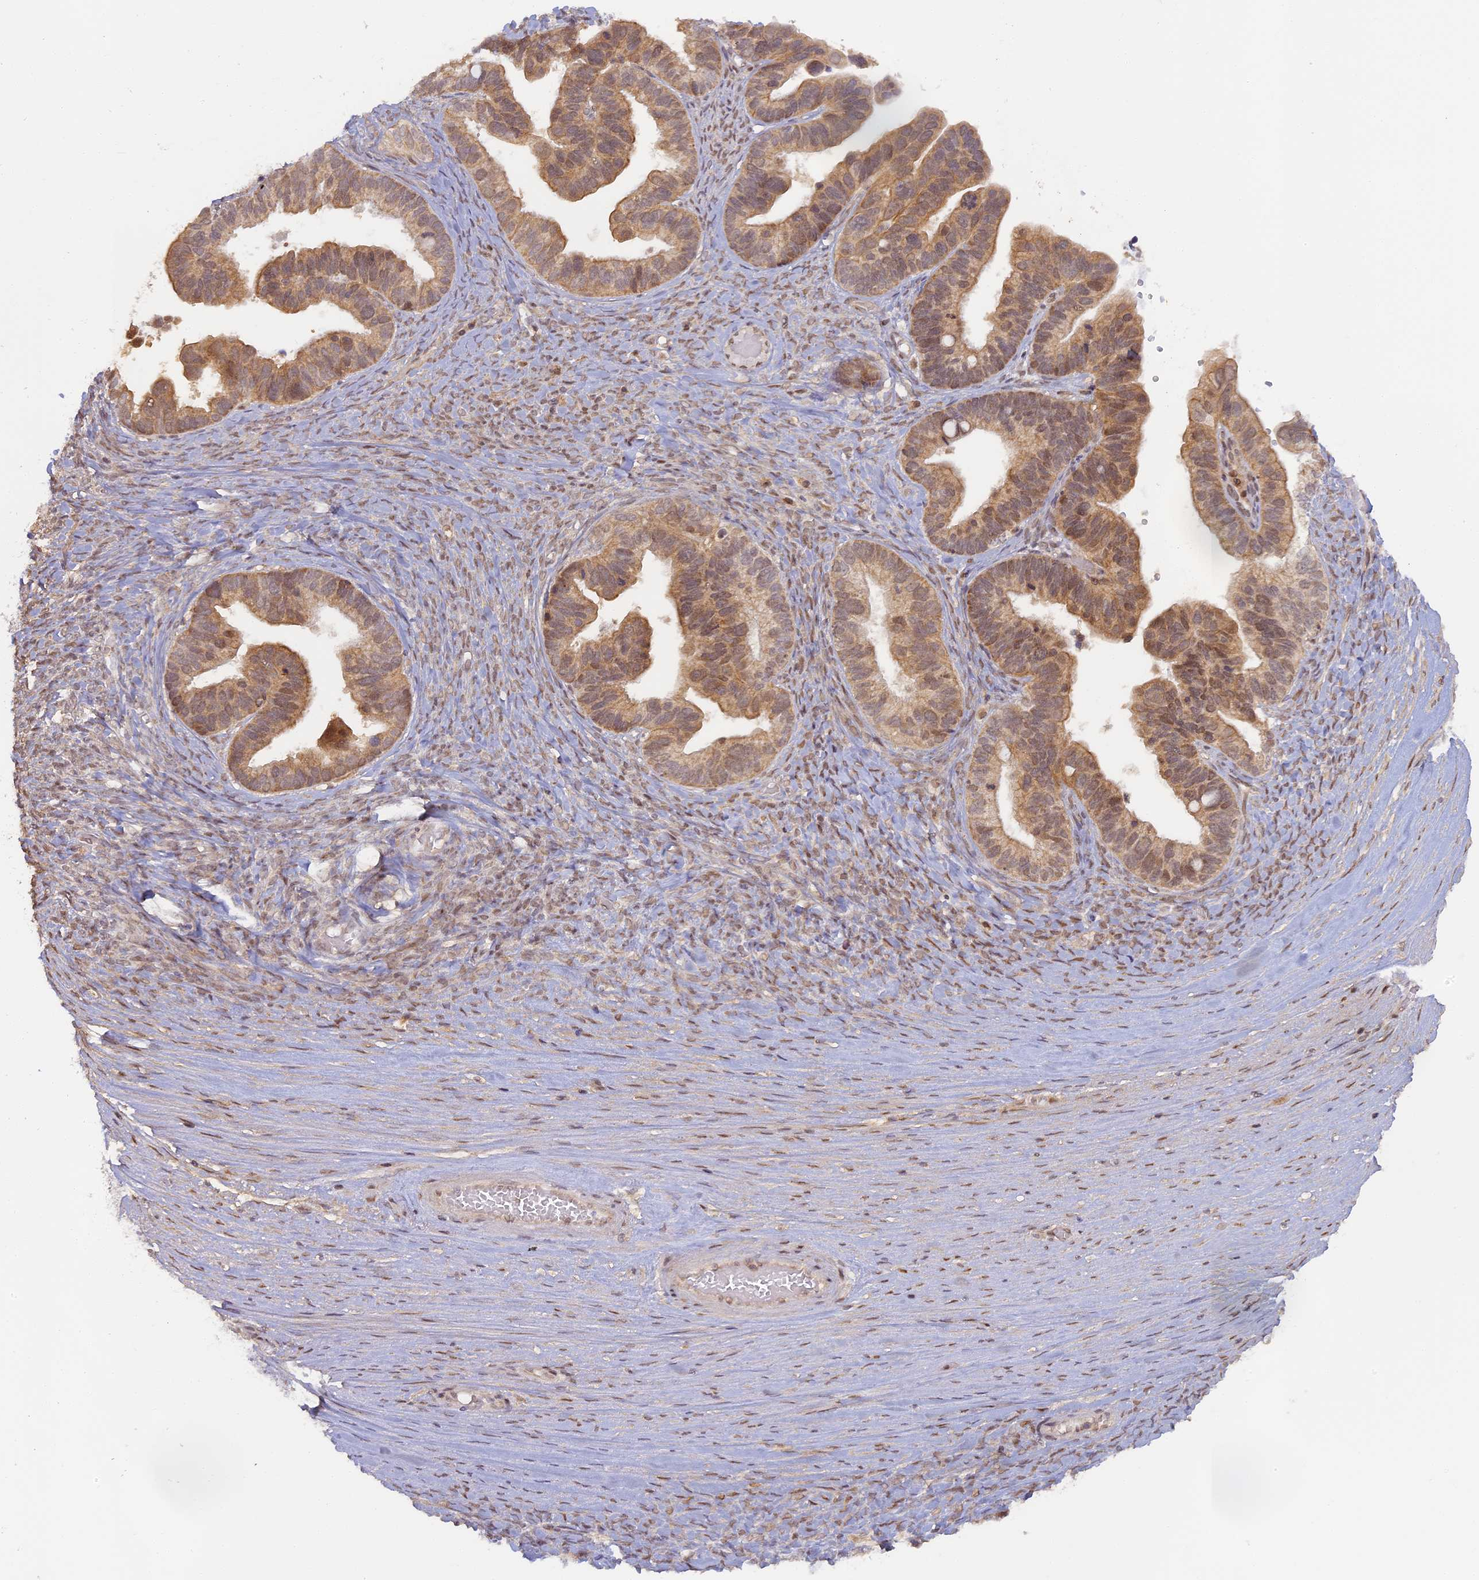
{"staining": {"intensity": "moderate", "quantity": ">75%", "location": "cytoplasmic/membranous,nuclear"}, "tissue": "ovarian cancer", "cell_type": "Tumor cells", "image_type": "cancer", "snomed": [{"axis": "morphology", "description": "Cystadenocarcinoma, serous, NOS"}, {"axis": "topography", "description": "Ovary"}], "caption": "Serous cystadenocarcinoma (ovarian) stained for a protein shows moderate cytoplasmic/membranous and nuclear positivity in tumor cells.", "gene": "MYBL2", "patient": {"sex": "female", "age": 56}}